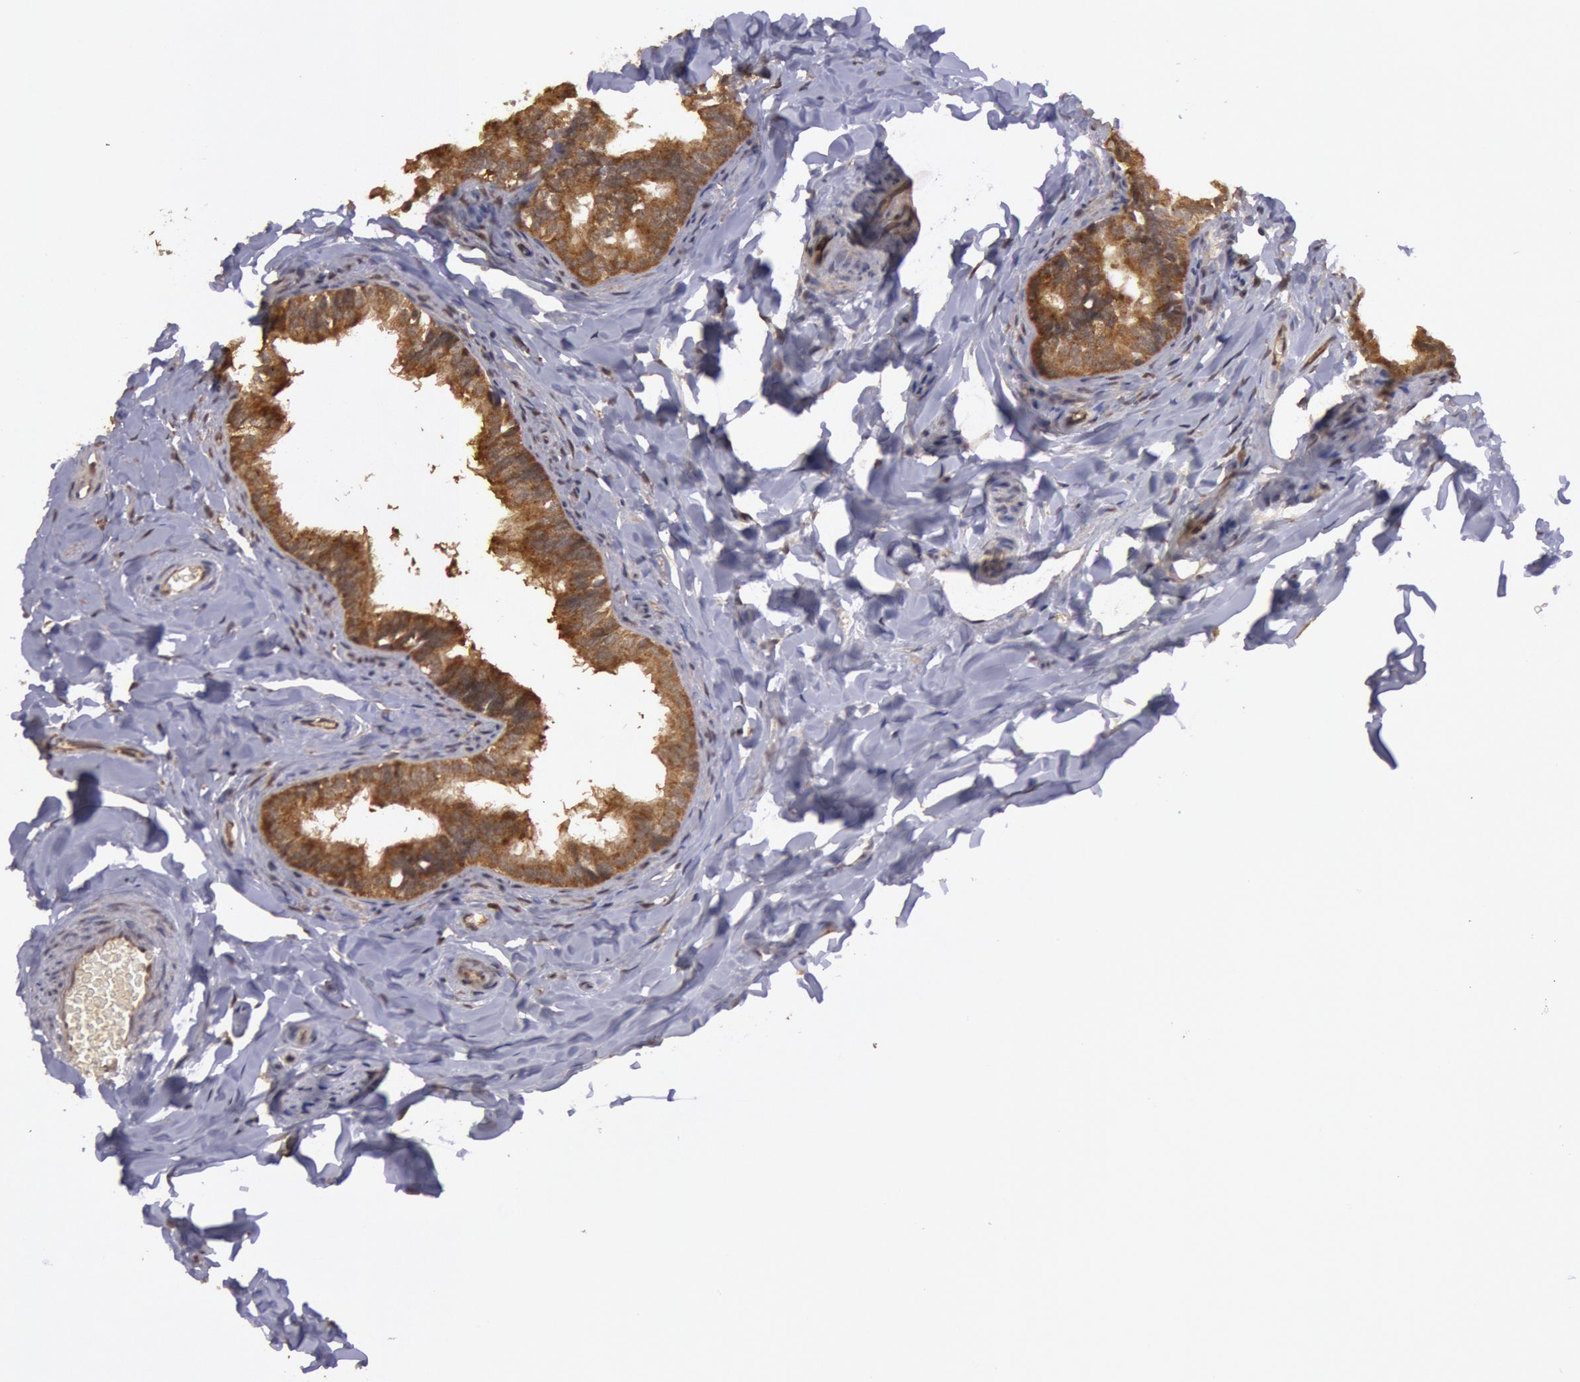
{"staining": {"intensity": "strong", "quantity": ">75%", "location": "cytoplasmic/membranous"}, "tissue": "epididymis", "cell_type": "Glandular cells", "image_type": "normal", "snomed": [{"axis": "morphology", "description": "Normal tissue, NOS"}, {"axis": "topography", "description": "Epididymis"}], "caption": "A brown stain shows strong cytoplasmic/membranous staining of a protein in glandular cells of unremarkable human epididymis.", "gene": "USP14", "patient": {"sex": "male", "age": 26}}